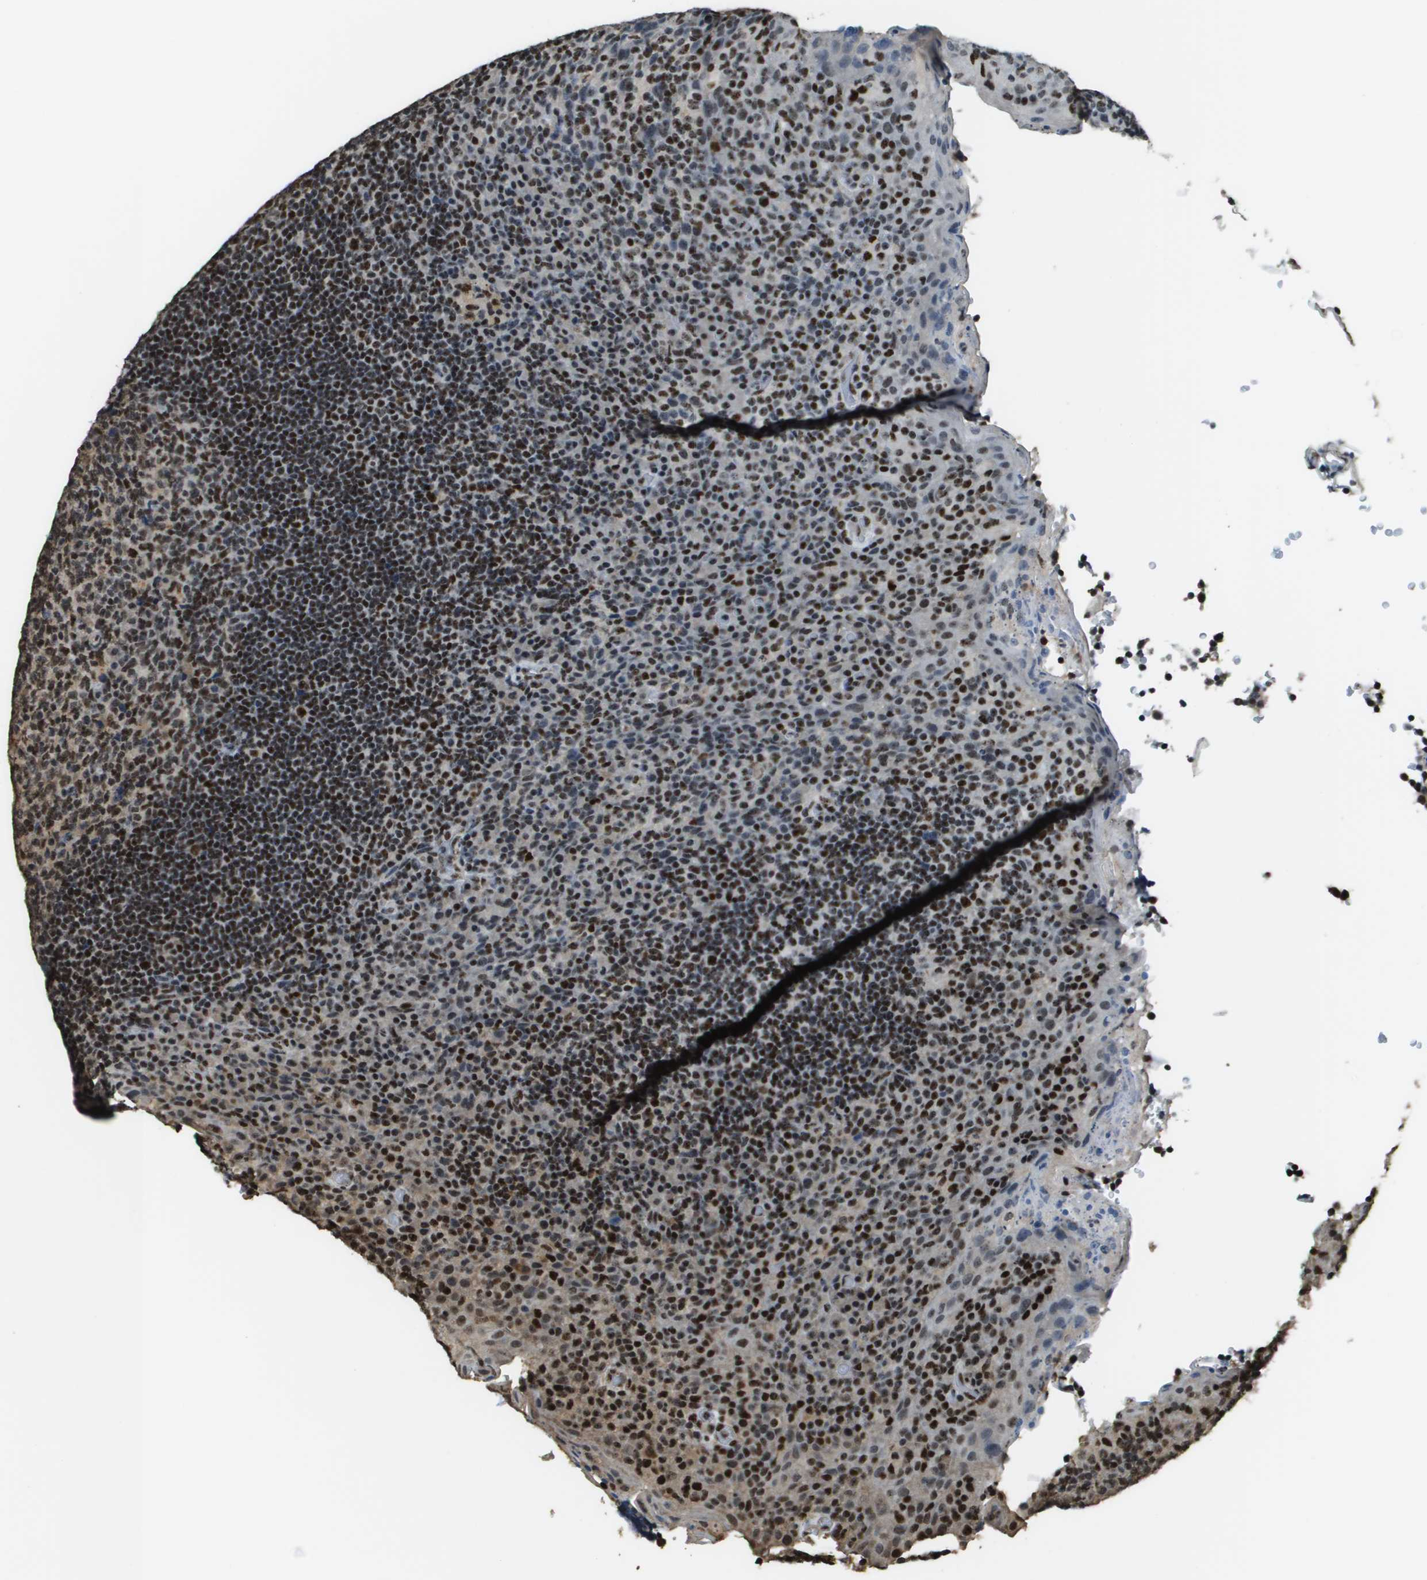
{"staining": {"intensity": "moderate", "quantity": ">75%", "location": "nuclear"}, "tissue": "tonsil", "cell_type": "Germinal center cells", "image_type": "normal", "snomed": [{"axis": "morphology", "description": "Normal tissue, NOS"}, {"axis": "topography", "description": "Tonsil"}], "caption": "Approximately >75% of germinal center cells in unremarkable human tonsil exhibit moderate nuclear protein positivity as visualized by brown immunohistochemical staining.", "gene": "SP100", "patient": {"sex": "male", "age": 17}}